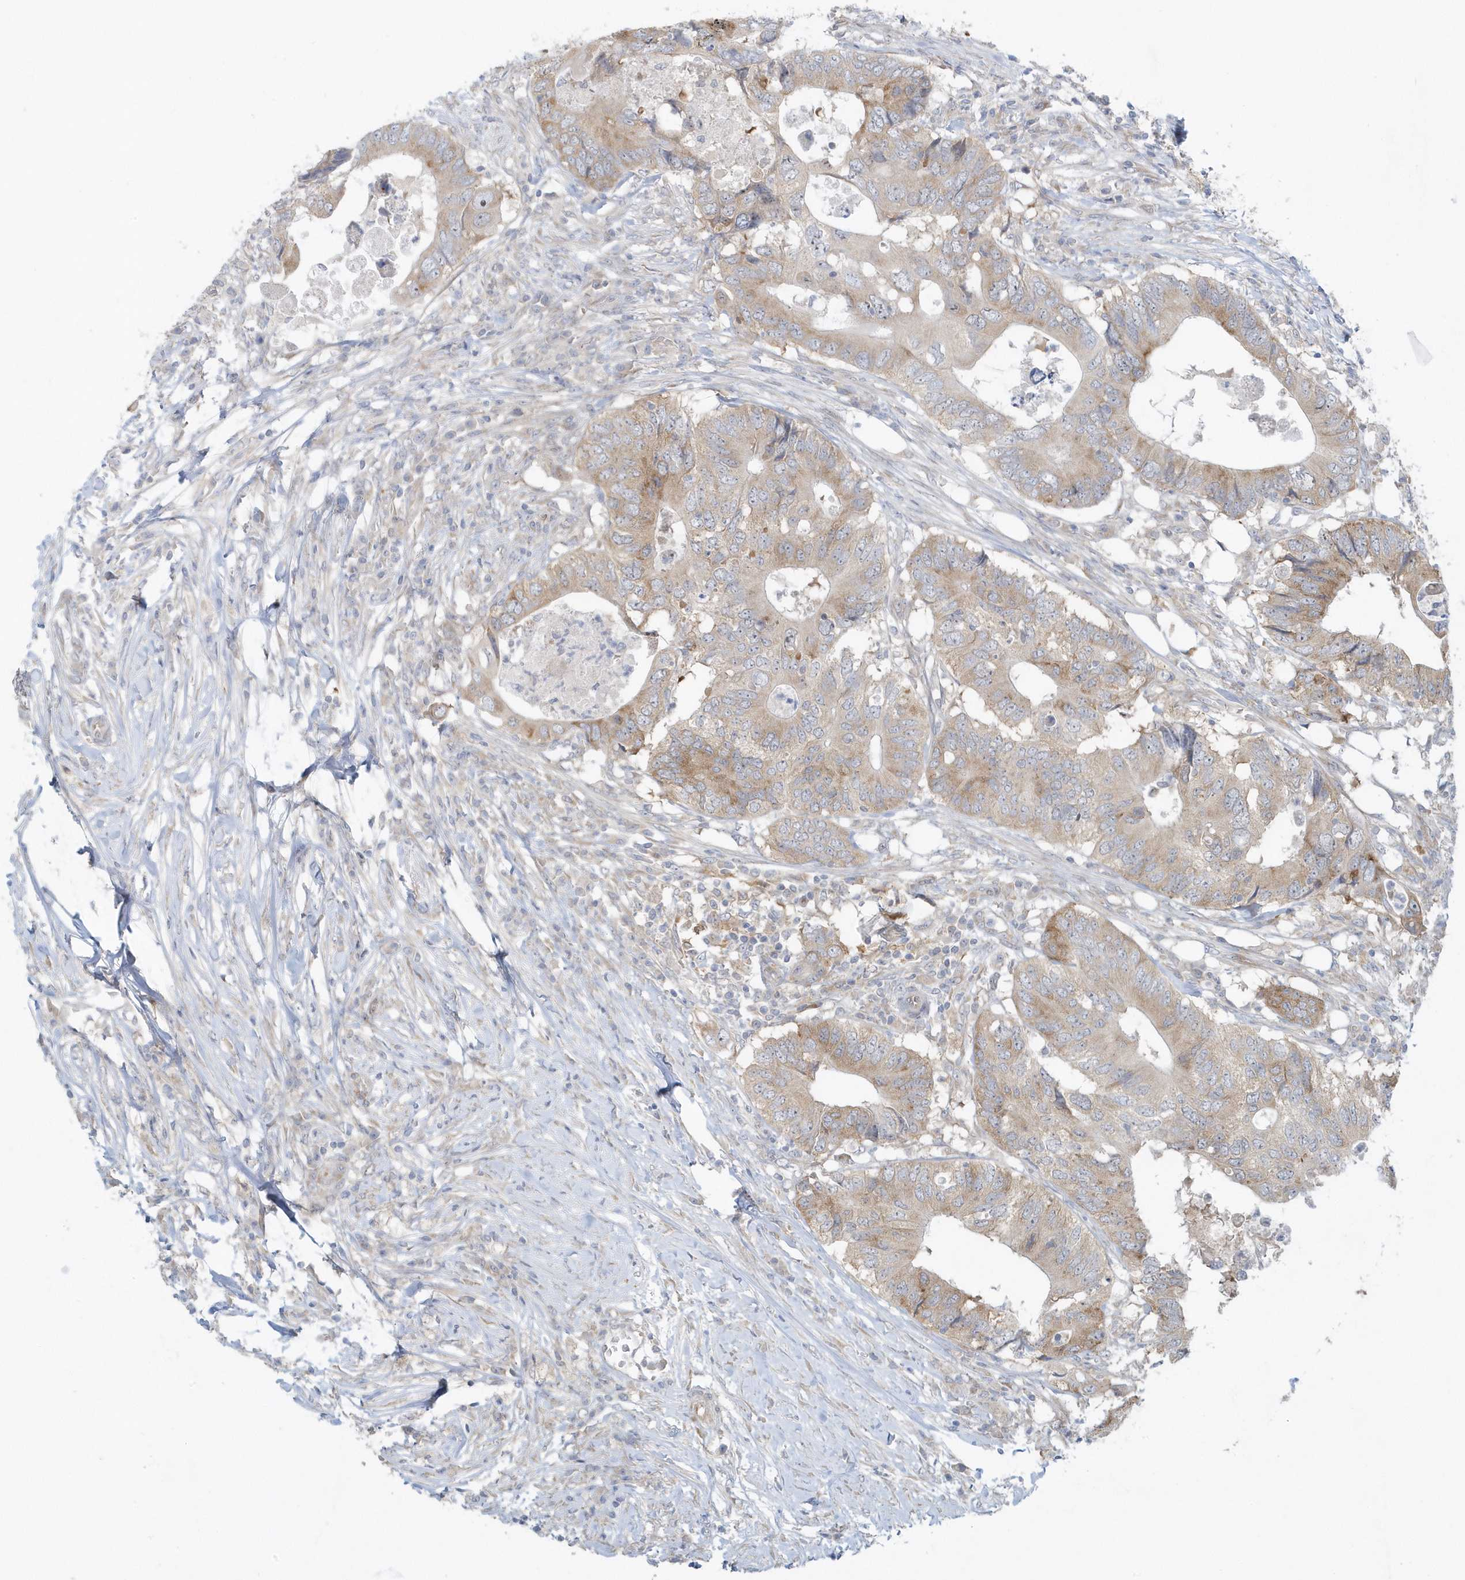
{"staining": {"intensity": "moderate", "quantity": "25%-75%", "location": "cytoplasmic/membranous"}, "tissue": "colorectal cancer", "cell_type": "Tumor cells", "image_type": "cancer", "snomed": [{"axis": "morphology", "description": "Adenocarcinoma, NOS"}, {"axis": "topography", "description": "Colon"}], "caption": "Colorectal cancer (adenocarcinoma) tissue reveals moderate cytoplasmic/membranous positivity in about 25%-75% of tumor cells, visualized by immunohistochemistry.", "gene": "SCN3A", "patient": {"sex": "male", "age": 71}}